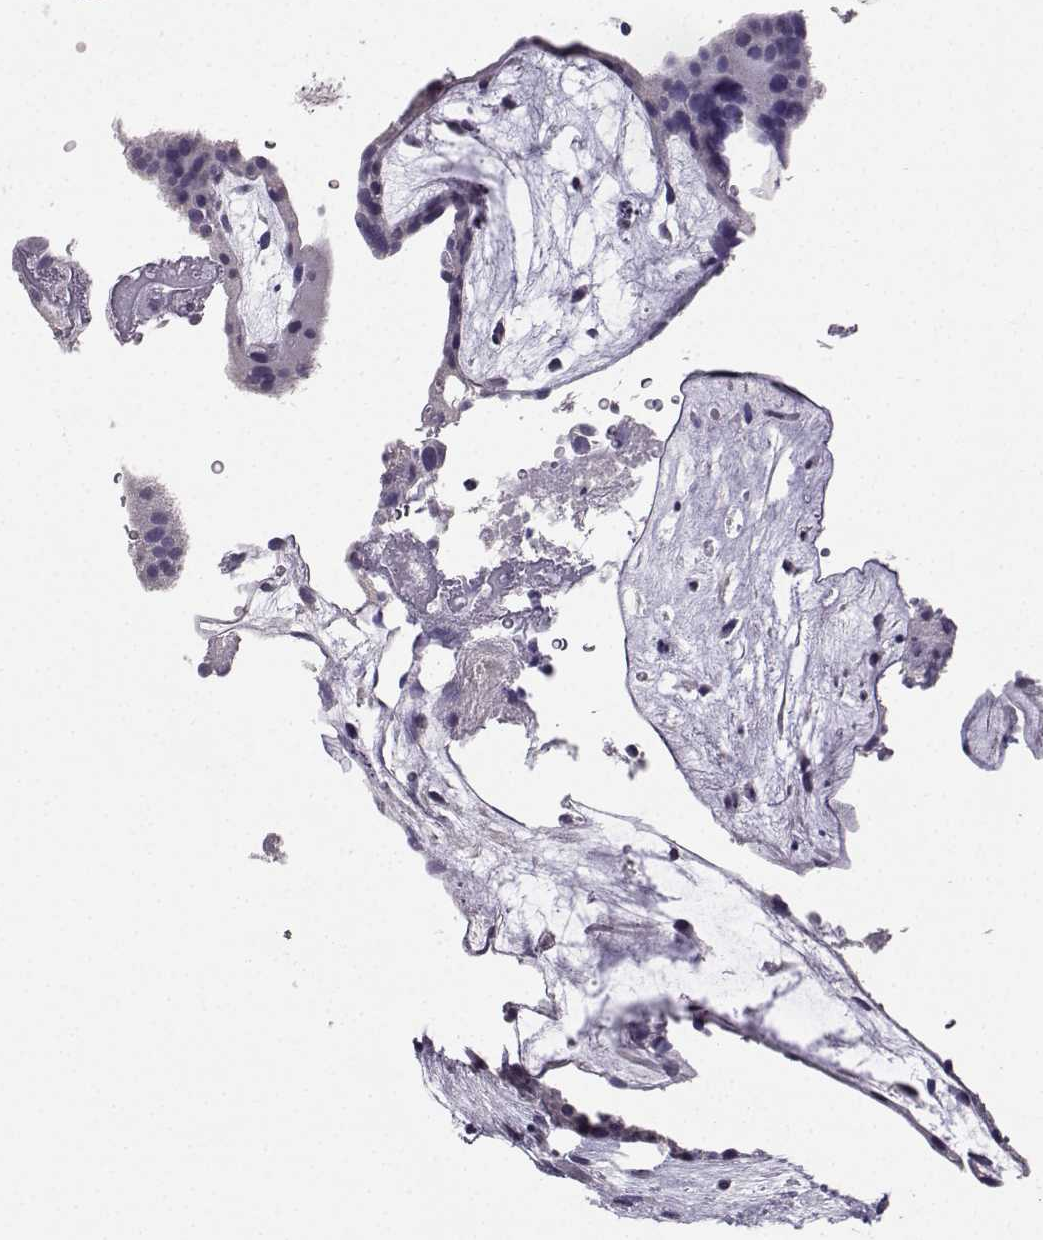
{"staining": {"intensity": "negative", "quantity": "none", "location": "none"}, "tissue": "placenta", "cell_type": "Decidual cells", "image_type": "normal", "snomed": [{"axis": "morphology", "description": "Normal tissue, NOS"}, {"axis": "topography", "description": "Placenta"}], "caption": "Immunohistochemistry histopathology image of normal placenta: placenta stained with DAB (3,3'-diaminobenzidine) exhibits no significant protein positivity in decidual cells. Nuclei are stained in blue.", "gene": "SPAG11A", "patient": {"sex": "female", "age": 19}}